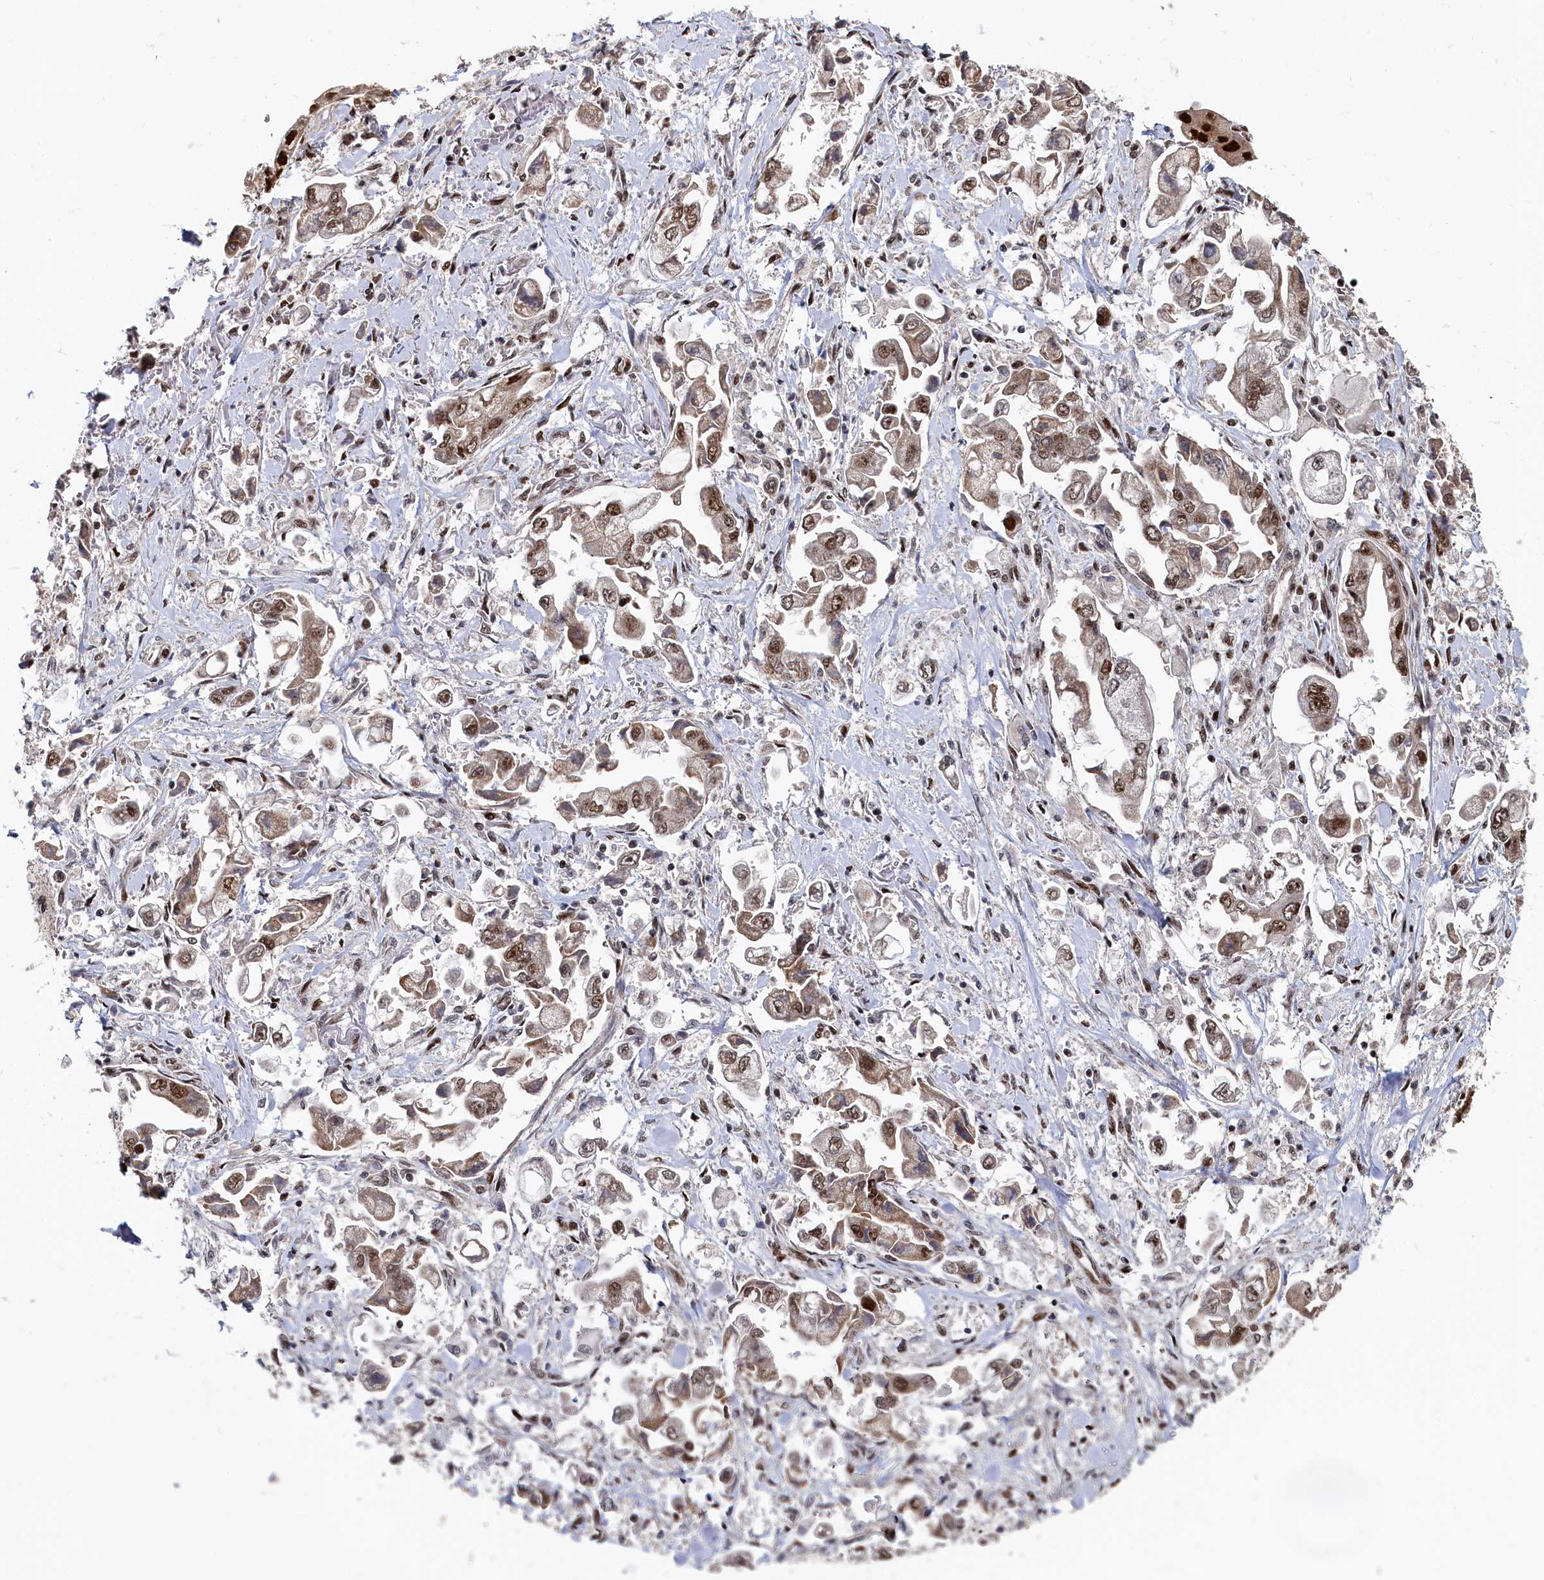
{"staining": {"intensity": "moderate", "quantity": ">75%", "location": "nuclear"}, "tissue": "stomach cancer", "cell_type": "Tumor cells", "image_type": "cancer", "snomed": [{"axis": "morphology", "description": "Adenocarcinoma, NOS"}, {"axis": "topography", "description": "Stomach"}], "caption": "Approximately >75% of tumor cells in human stomach cancer (adenocarcinoma) exhibit moderate nuclear protein staining as visualized by brown immunohistochemical staining.", "gene": "BUB3", "patient": {"sex": "male", "age": 62}}